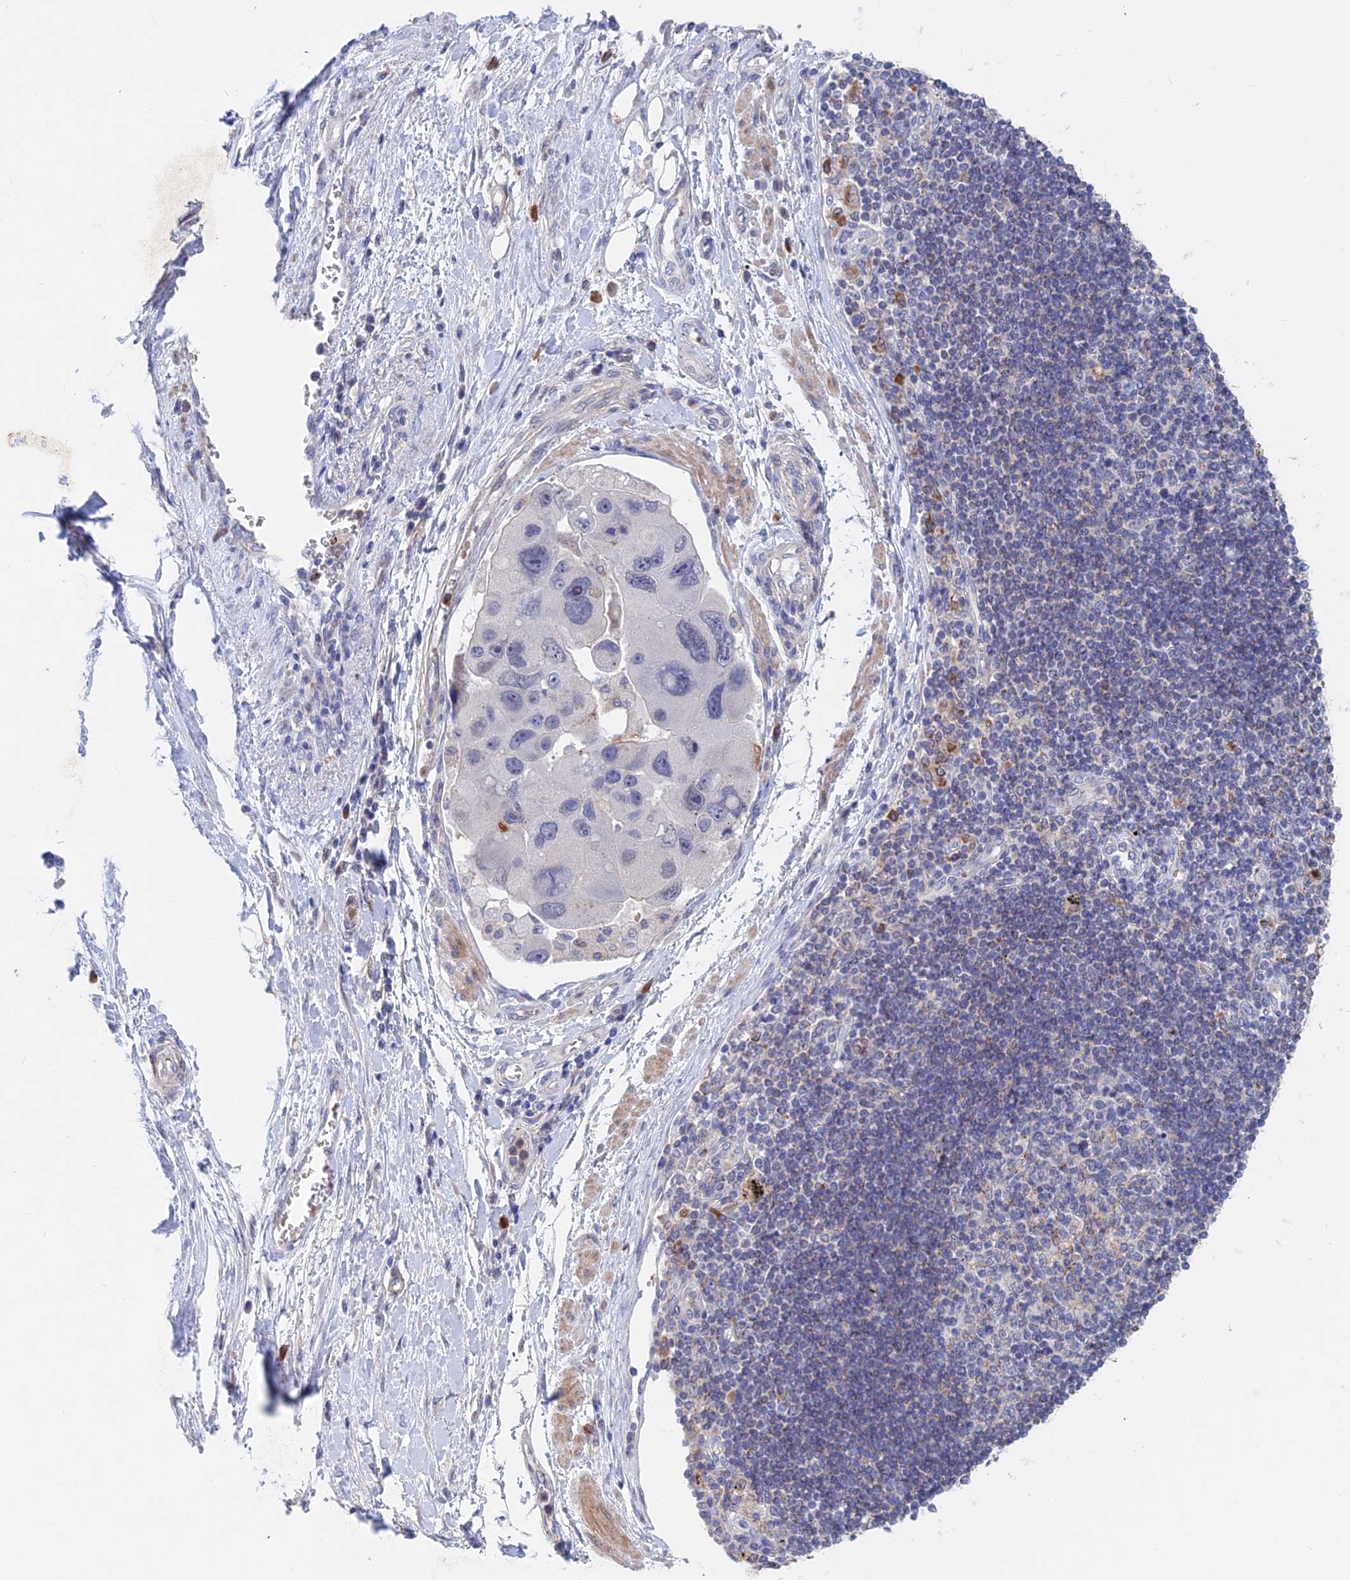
{"staining": {"intensity": "negative", "quantity": "none", "location": "none"}, "tissue": "lung cancer", "cell_type": "Tumor cells", "image_type": "cancer", "snomed": [{"axis": "morphology", "description": "Adenocarcinoma, NOS"}, {"axis": "topography", "description": "Lung"}], "caption": "Tumor cells are negative for protein expression in human lung cancer (adenocarcinoma).", "gene": "SLC2A6", "patient": {"sex": "female", "age": 54}}